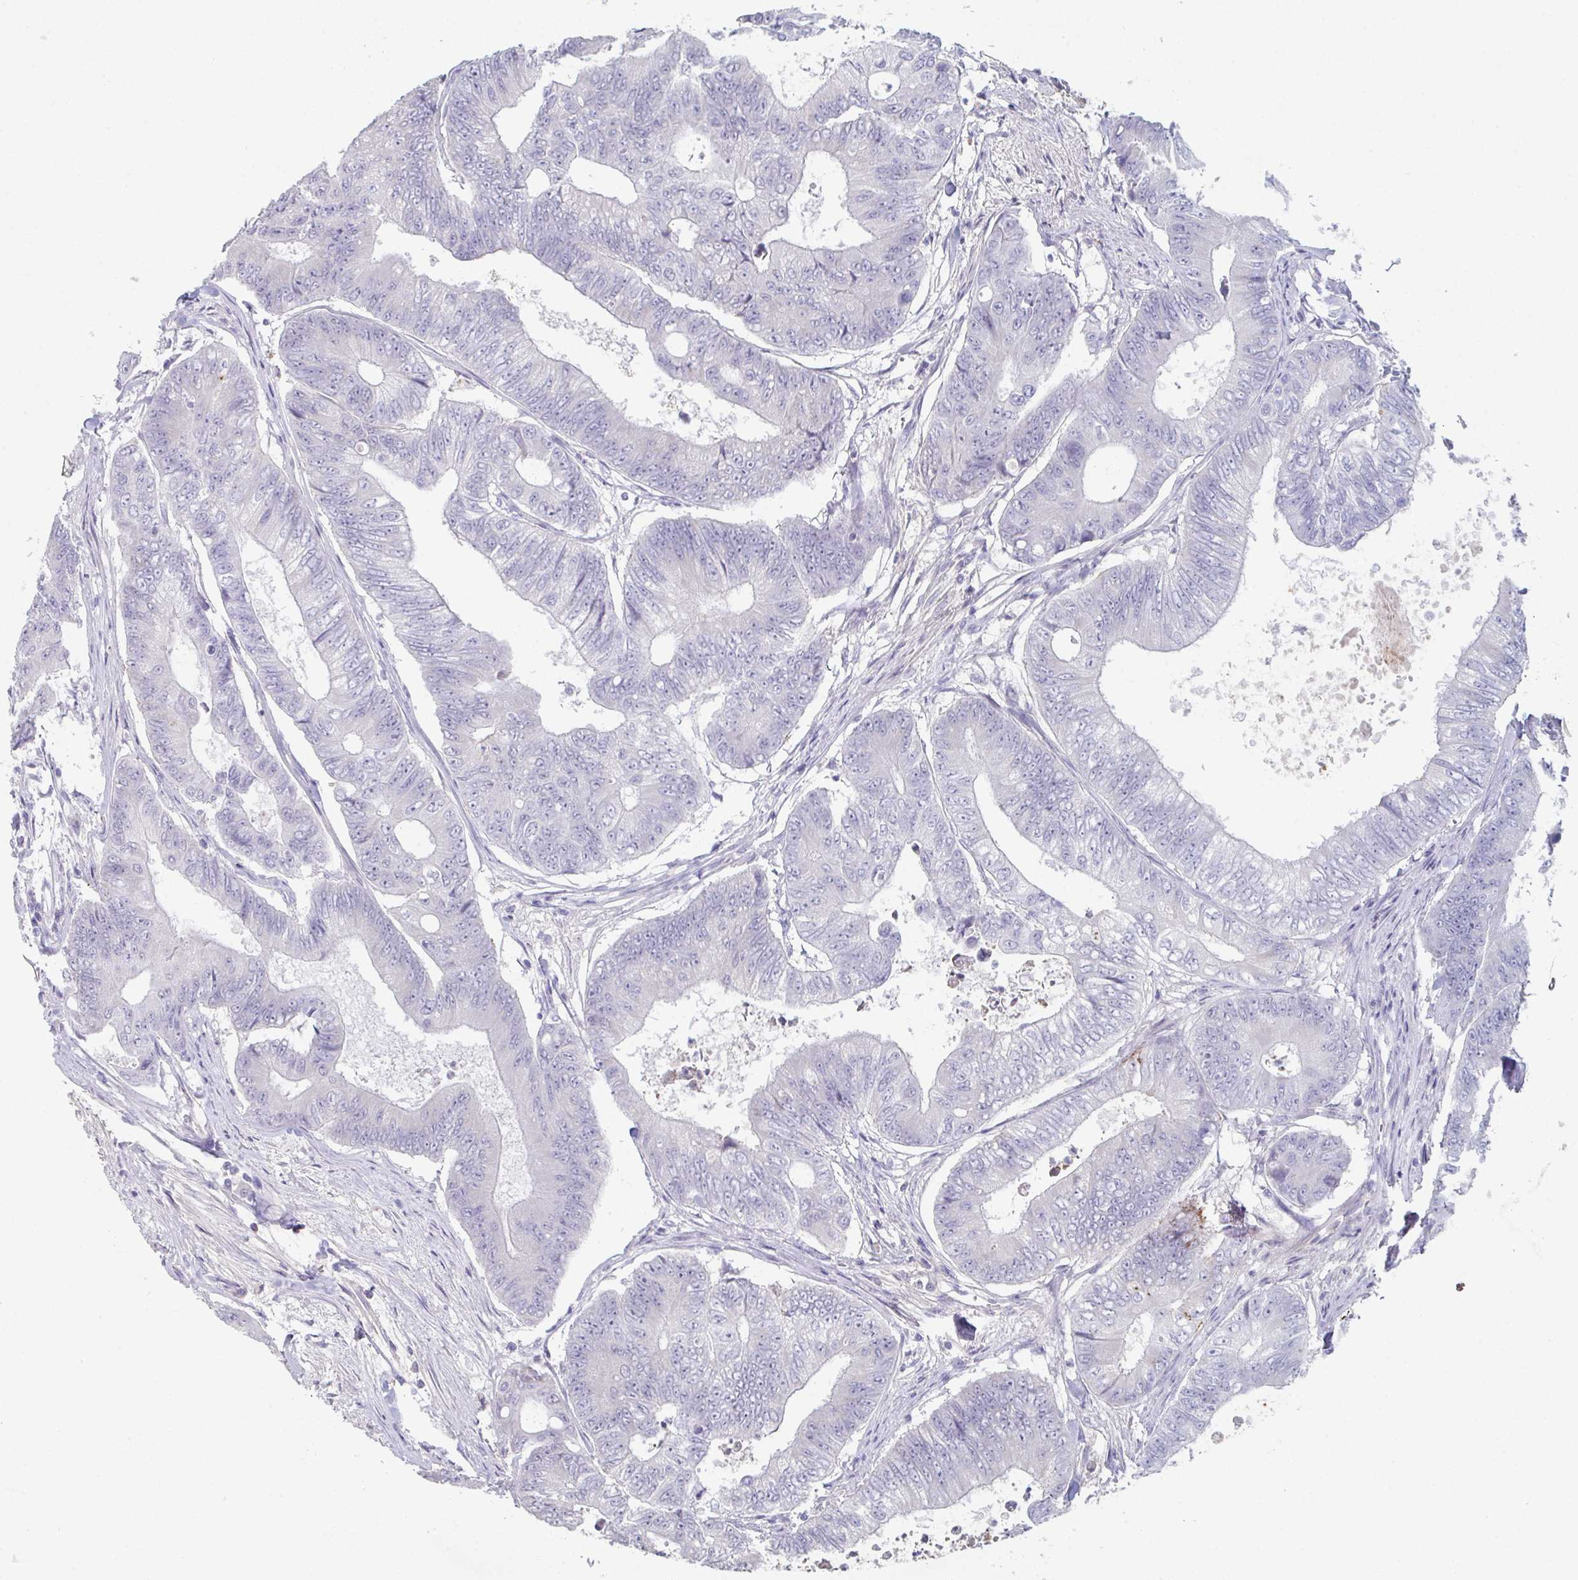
{"staining": {"intensity": "negative", "quantity": "none", "location": "none"}, "tissue": "colorectal cancer", "cell_type": "Tumor cells", "image_type": "cancer", "snomed": [{"axis": "morphology", "description": "Adenocarcinoma, NOS"}, {"axis": "topography", "description": "Colon"}], "caption": "Protein analysis of adenocarcinoma (colorectal) displays no significant positivity in tumor cells. (DAB immunohistochemistry with hematoxylin counter stain).", "gene": "ADAM21", "patient": {"sex": "female", "age": 48}}